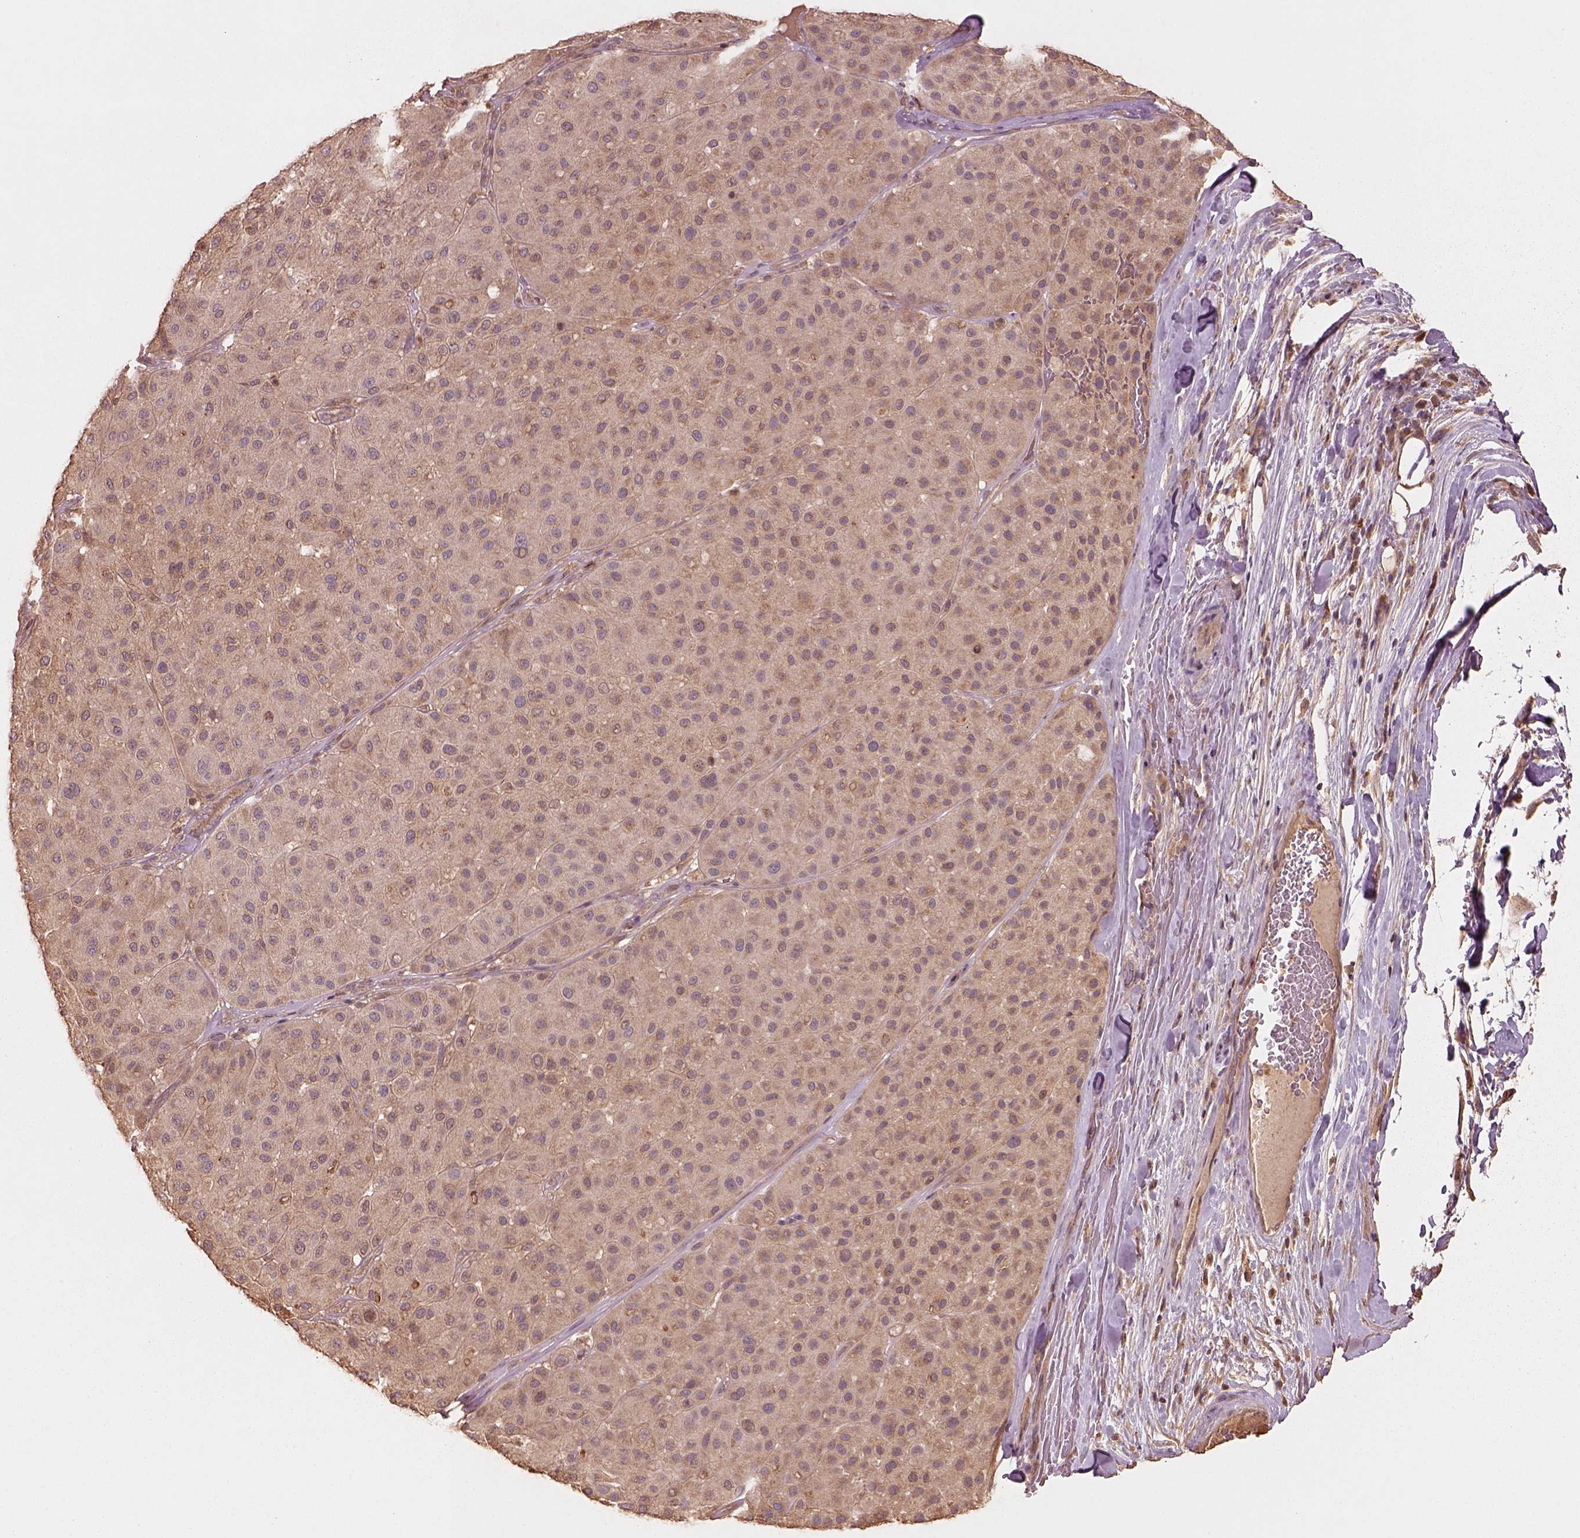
{"staining": {"intensity": "moderate", "quantity": "25%-75%", "location": "cytoplasmic/membranous"}, "tissue": "melanoma", "cell_type": "Tumor cells", "image_type": "cancer", "snomed": [{"axis": "morphology", "description": "Malignant melanoma, Metastatic site"}, {"axis": "topography", "description": "Smooth muscle"}], "caption": "Human melanoma stained for a protein (brown) displays moderate cytoplasmic/membranous positive expression in approximately 25%-75% of tumor cells.", "gene": "TRADD", "patient": {"sex": "male", "age": 41}}